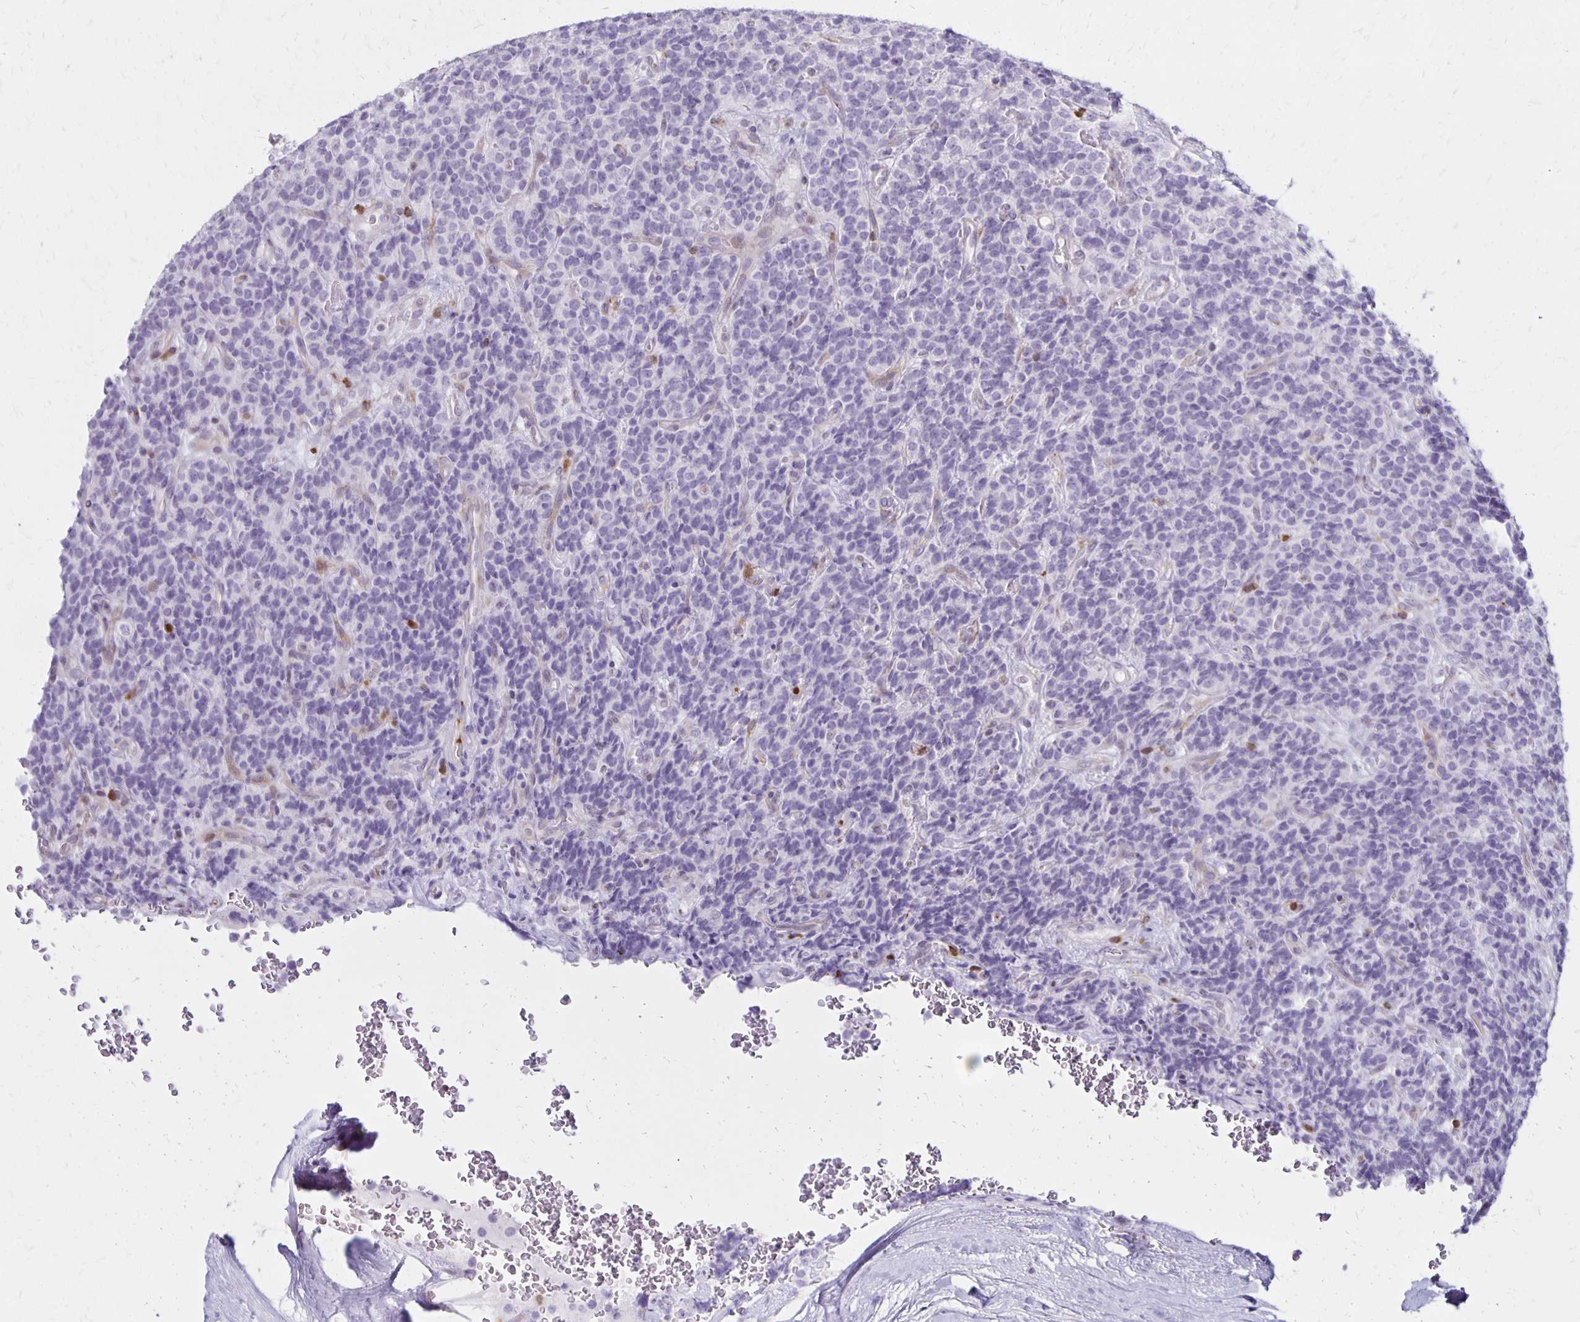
{"staining": {"intensity": "negative", "quantity": "none", "location": "none"}, "tissue": "carcinoid", "cell_type": "Tumor cells", "image_type": "cancer", "snomed": [{"axis": "morphology", "description": "Carcinoid, malignant, NOS"}, {"axis": "topography", "description": "Pancreas"}], "caption": "An immunohistochemistry (IHC) photomicrograph of carcinoid is shown. There is no staining in tumor cells of carcinoid. (Stains: DAB (3,3'-diaminobenzidine) immunohistochemistry with hematoxylin counter stain, Microscopy: brightfield microscopy at high magnification).", "gene": "CCL21", "patient": {"sex": "male", "age": 36}}